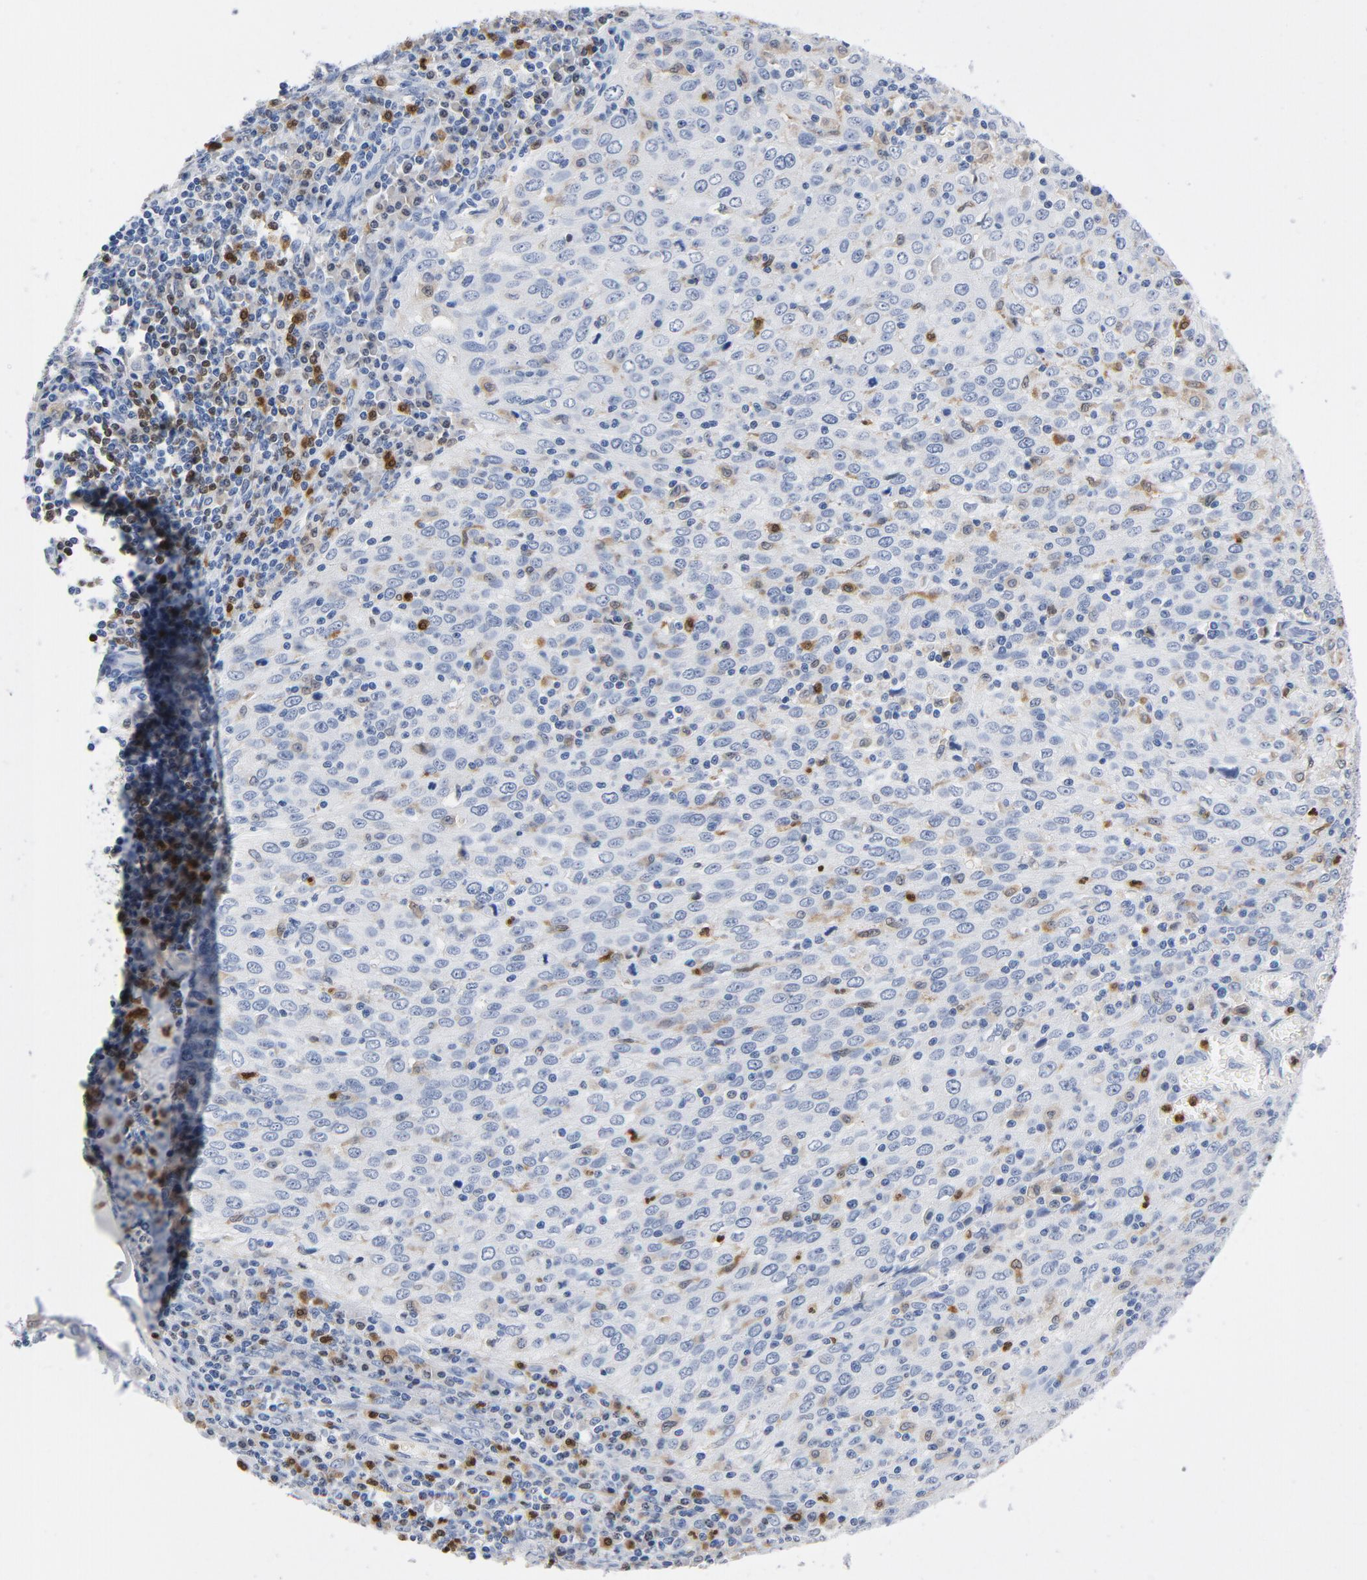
{"staining": {"intensity": "weak", "quantity": "25%-75%", "location": "cytoplasmic/membranous"}, "tissue": "cervical cancer", "cell_type": "Tumor cells", "image_type": "cancer", "snomed": [{"axis": "morphology", "description": "Squamous cell carcinoma, NOS"}, {"axis": "topography", "description": "Cervix"}], "caption": "The photomicrograph shows staining of cervical cancer, revealing weak cytoplasmic/membranous protein expression (brown color) within tumor cells. The protein of interest is shown in brown color, while the nuclei are stained blue.", "gene": "NCF1", "patient": {"sex": "female", "age": 27}}